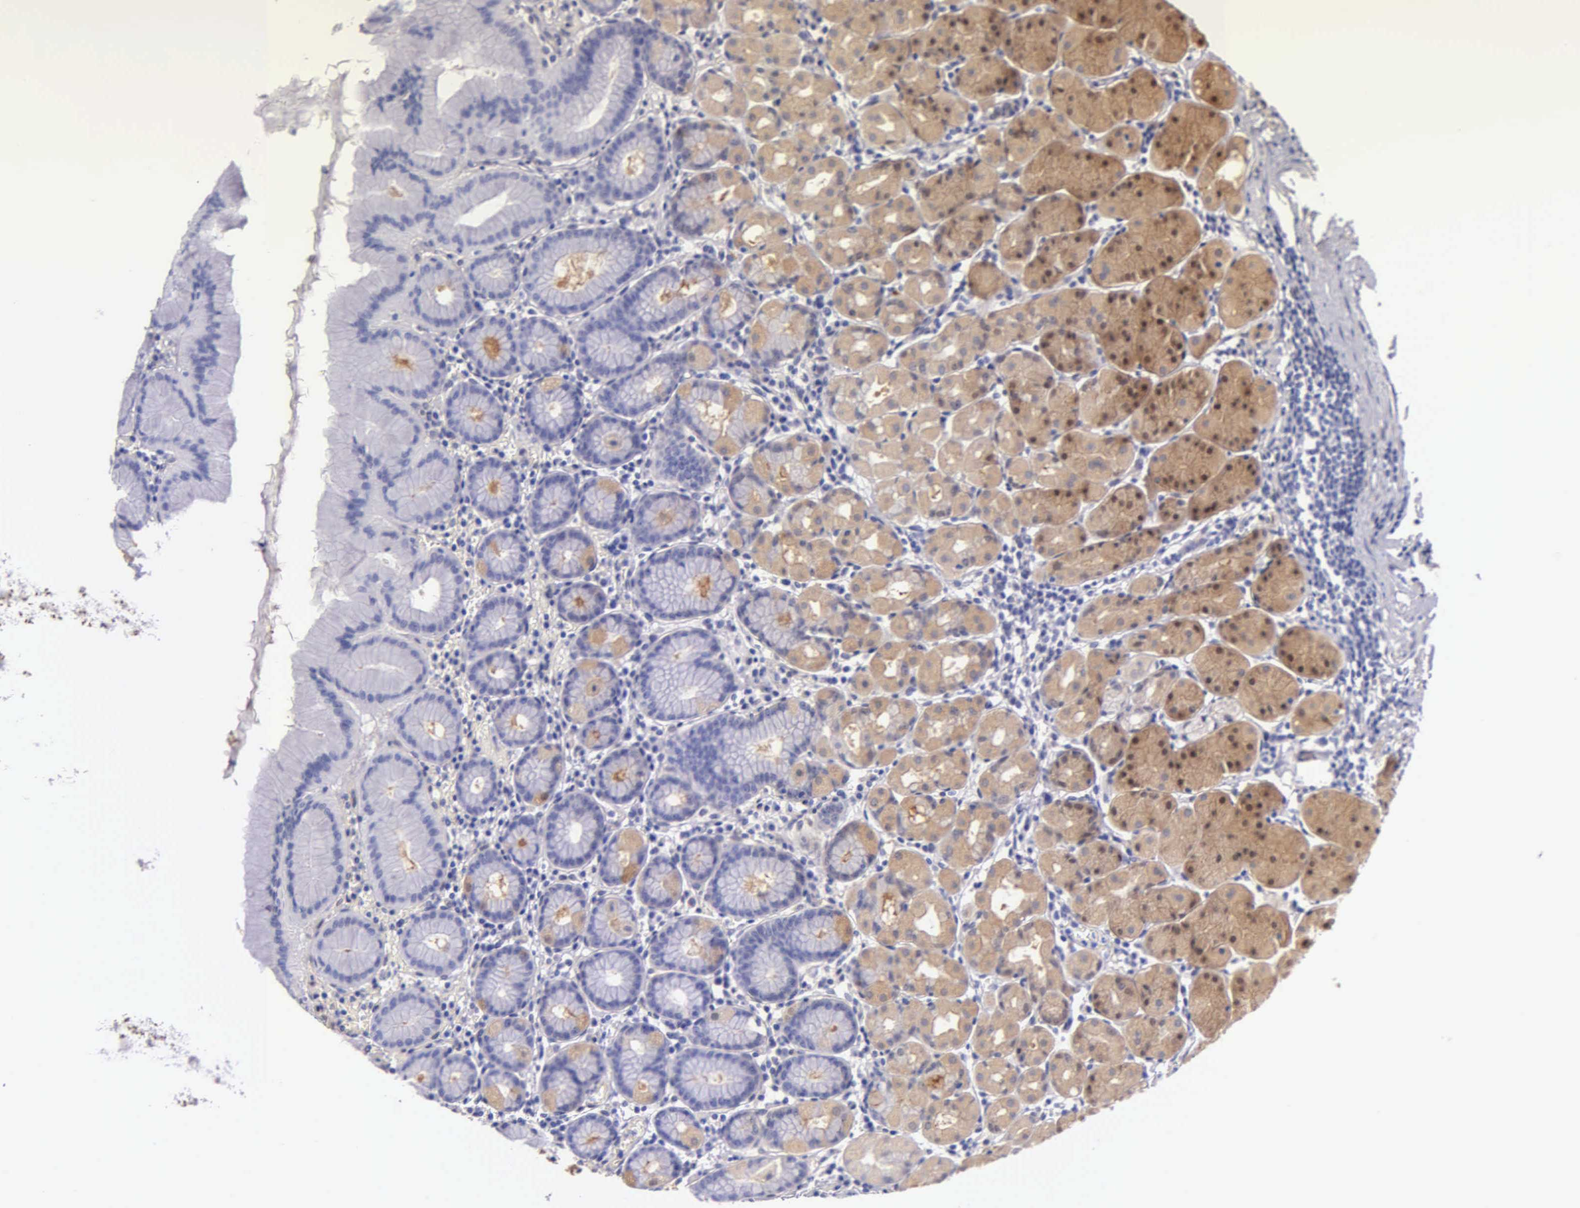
{"staining": {"intensity": "moderate", "quantity": "25%-75%", "location": "cytoplasmic/membranous"}, "tissue": "stomach", "cell_type": "Glandular cells", "image_type": "normal", "snomed": [{"axis": "morphology", "description": "Normal tissue, NOS"}, {"axis": "topography", "description": "Stomach, lower"}], "caption": "Immunohistochemical staining of benign stomach demonstrates 25%-75% levels of moderate cytoplasmic/membranous protein staining in about 25%-75% of glandular cells.", "gene": "GSTT2B", "patient": {"sex": "male", "age": 56}}